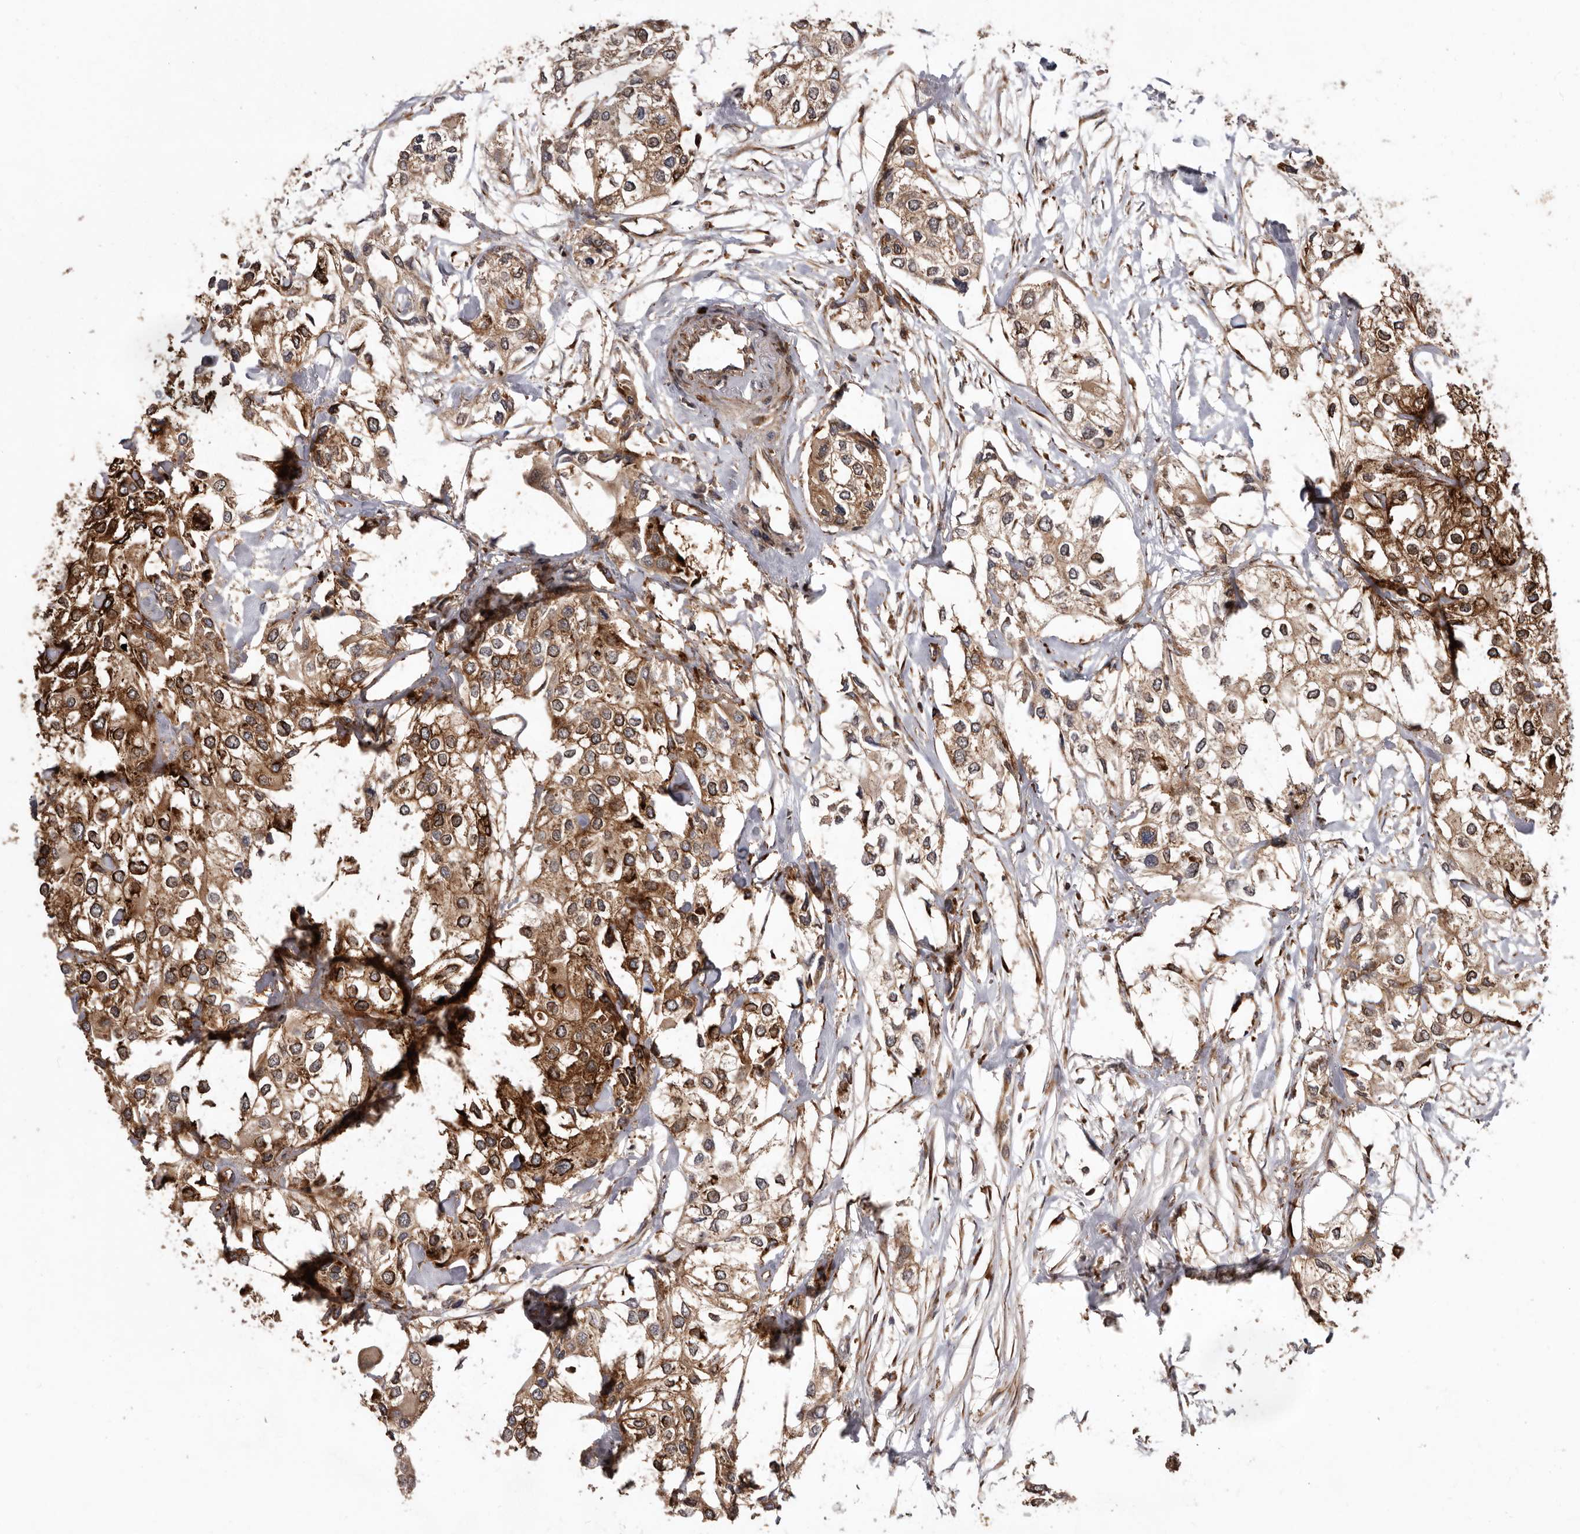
{"staining": {"intensity": "moderate", "quantity": ">75%", "location": "cytoplasmic/membranous"}, "tissue": "urothelial cancer", "cell_type": "Tumor cells", "image_type": "cancer", "snomed": [{"axis": "morphology", "description": "Urothelial carcinoma, High grade"}, {"axis": "topography", "description": "Urinary bladder"}], "caption": "Immunohistochemistry image of high-grade urothelial carcinoma stained for a protein (brown), which demonstrates medium levels of moderate cytoplasmic/membranous staining in approximately >75% of tumor cells.", "gene": "FLAD1", "patient": {"sex": "male", "age": 64}}